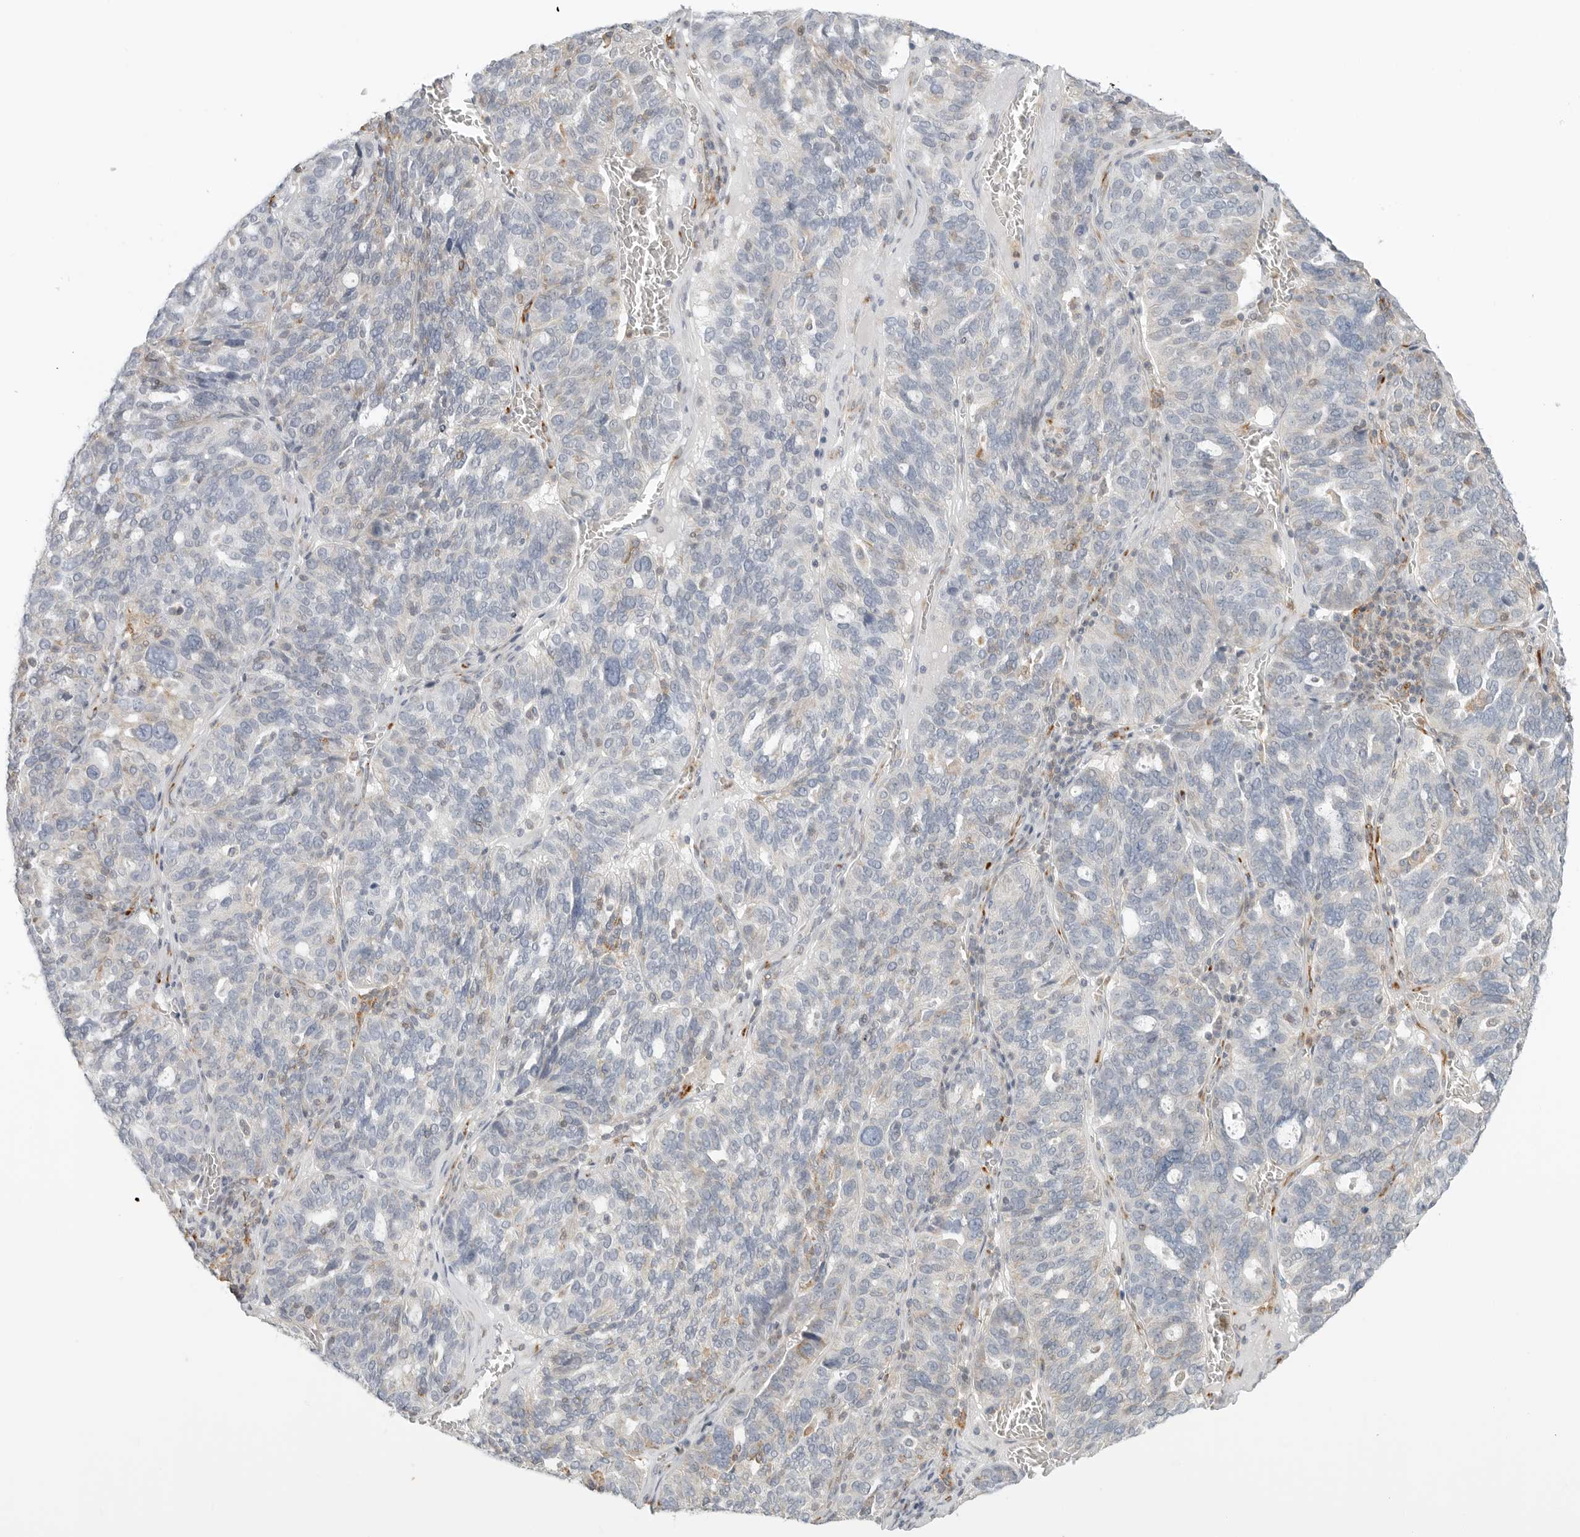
{"staining": {"intensity": "negative", "quantity": "none", "location": "none"}, "tissue": "ovarian cancer", "cell_type": "Tumor cells", "image_type": "cancer", "snomed": [{"axis": "morphology", "description": "Cystadenocarcinoma, serous, NOS"}, {"axis": "topography", "description": "Ovary"}], "caption": "The histopathology image shows no significant positivity in tumor cells of ovarian cancer (serous cystadenocarcinoma). Nuclei are stained in blue.", "gene": "C1QTNF1", "patient": {"sex": "female", "age": 59}}